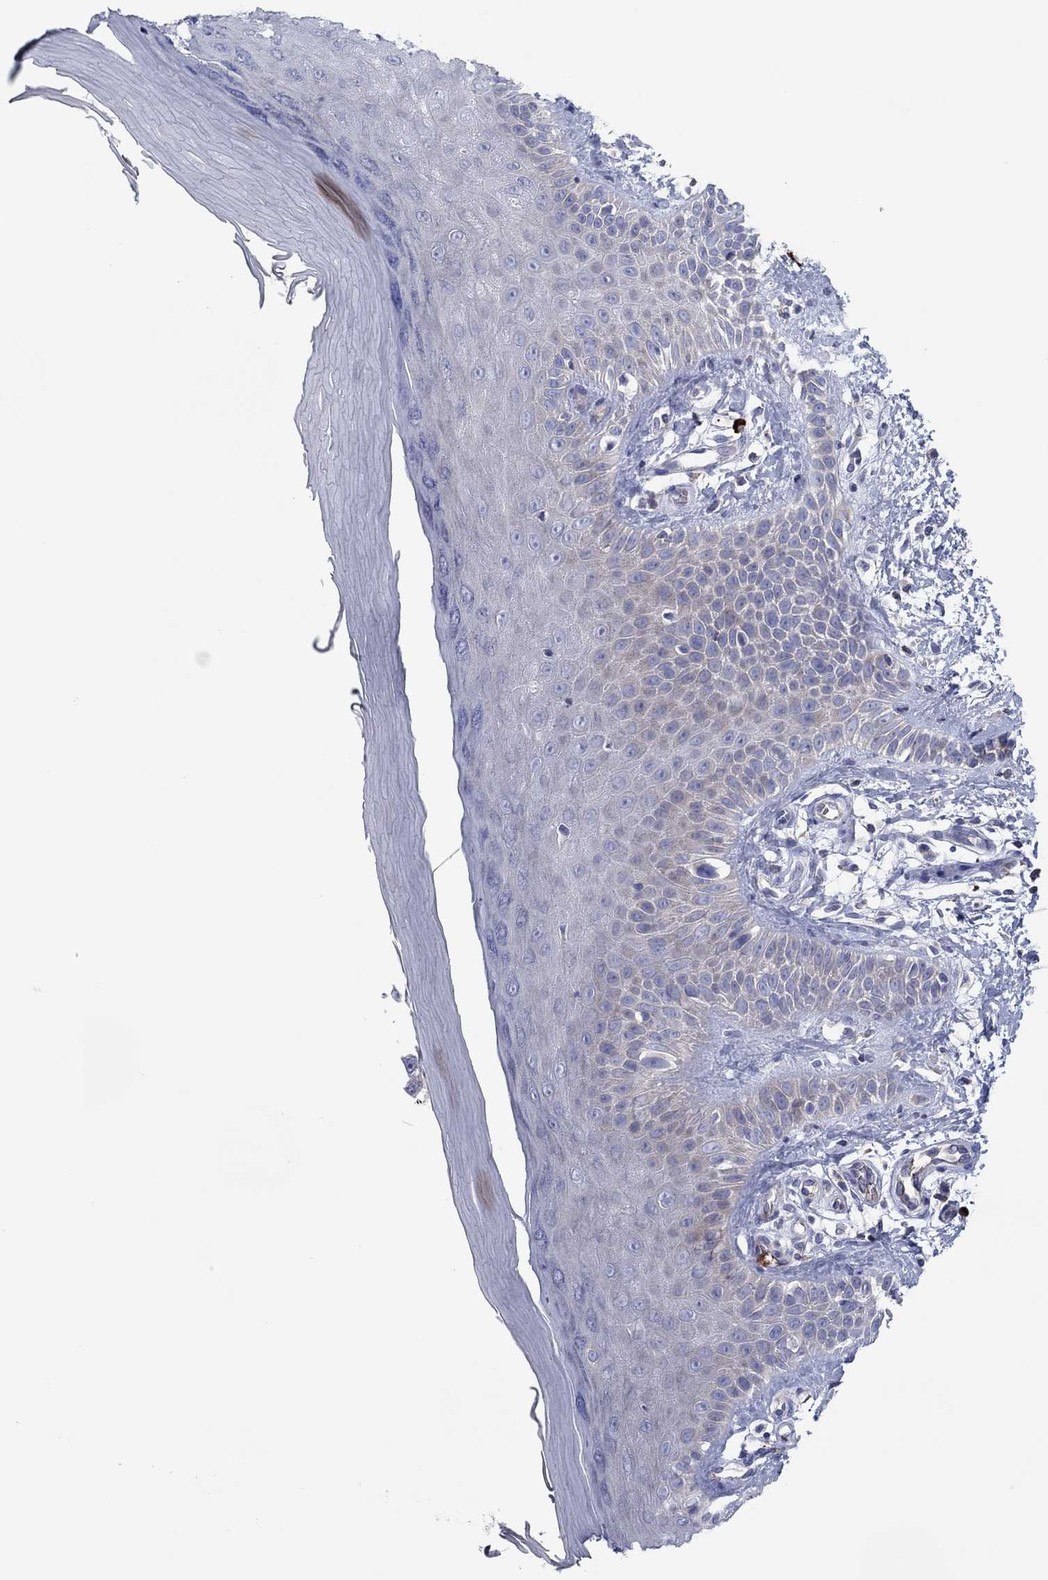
{"staining": {"intensity": "negative", "quantity": "none", "location": "none"}, "tissue": "skin", "cell_type": "Fibroblasts", "image_type": "normal", "snomed": [{"axis": "morphology", "description": "Normal tissue, NOS"}, {"axis": "morphology", "description": "Inflammation, NOS"}, {"axis": "morphology", "description": "Fibrosis, NOS"}, {"axis": "topography", "description": "Skin"}], "caption": "Immunohistochemistry (IHC) of normal skin displays no staining in fibroblasts.", "gene": "PVR", "patient": {"sex": "male", "age": 71}}